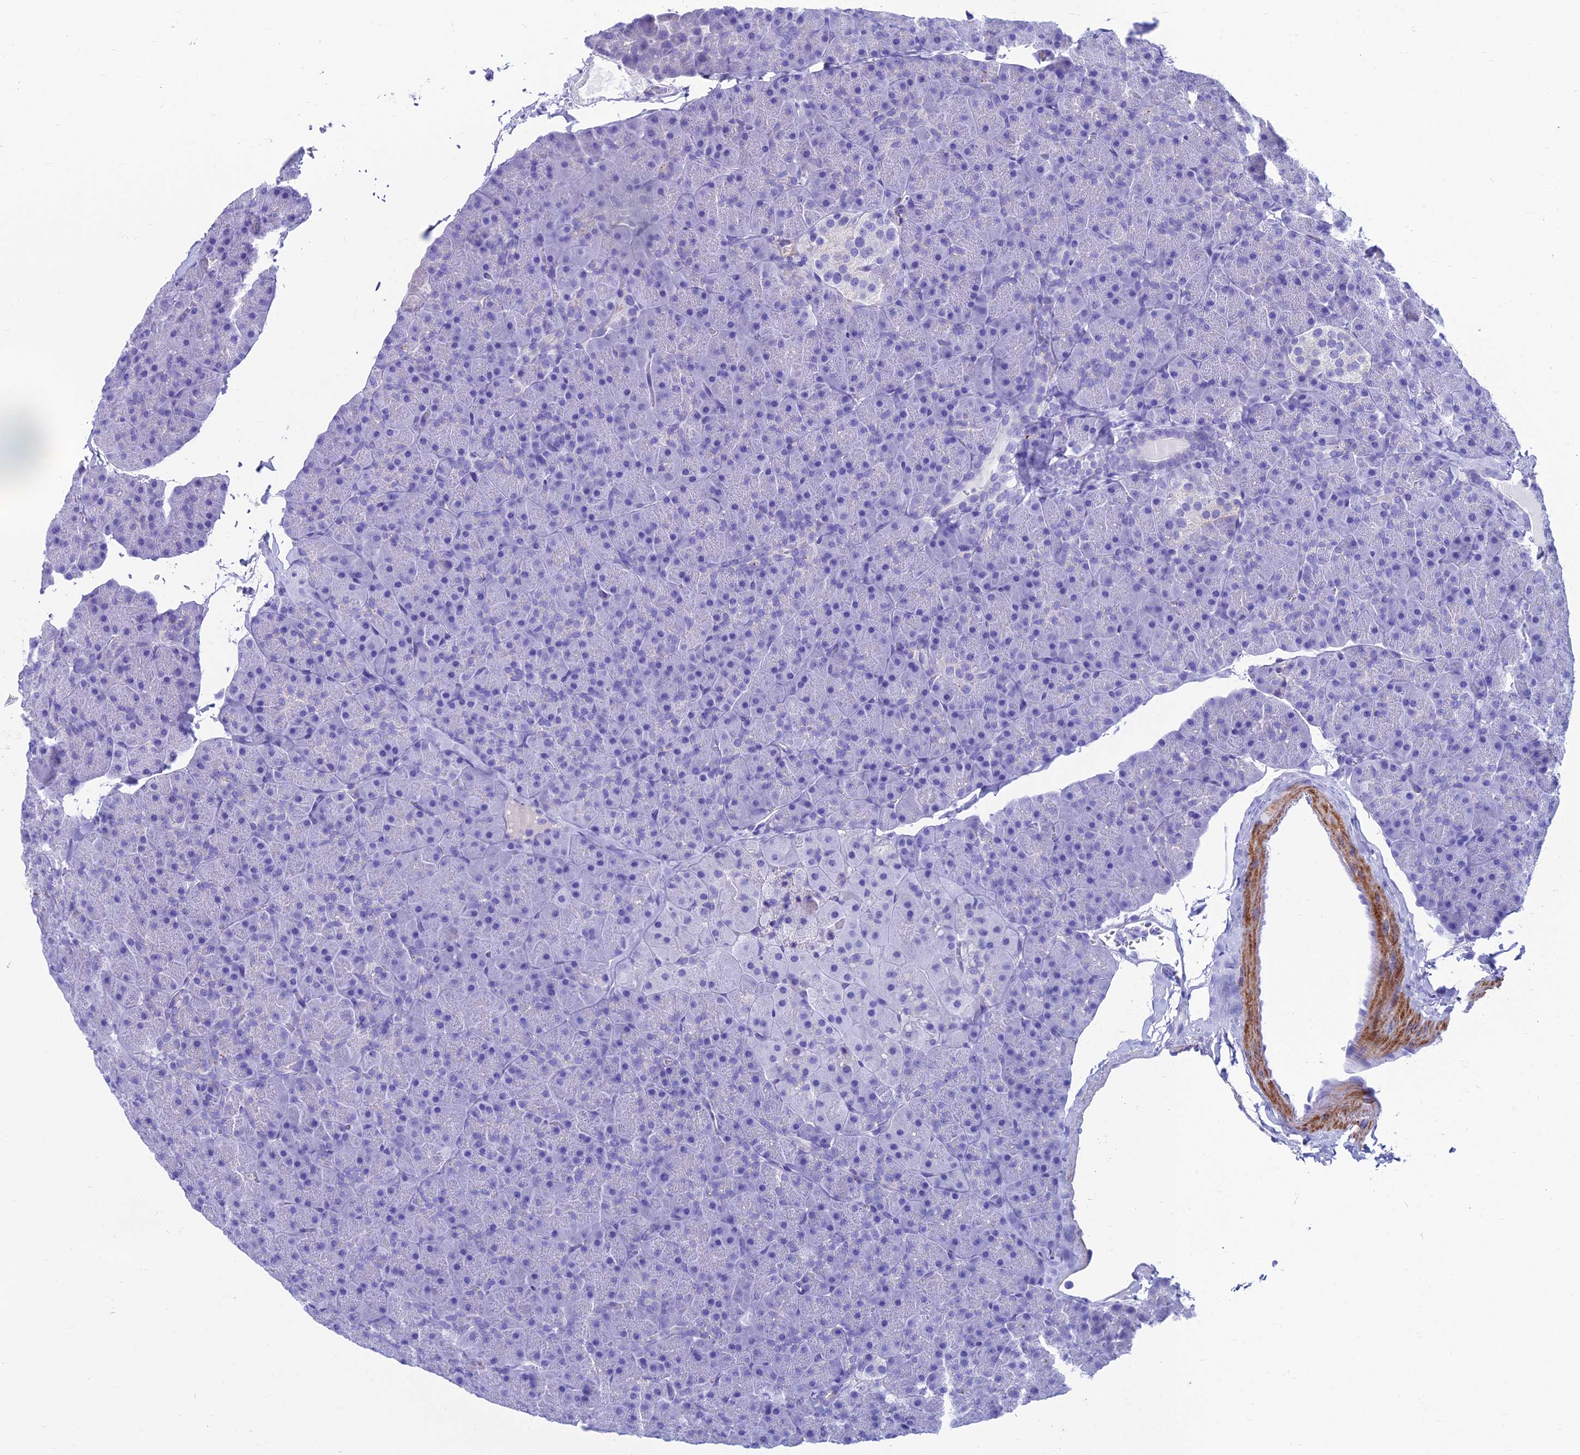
{"staining": {"intensity": "negative", "quantity": "none", "location": "none"}, "tissue": "pancreas", "cell_type": "Exocrine glandular cells", "image_type": "normal", "snomed": [{"axis": "morphology", "description": "Normal tissue, NOS"}, {"axis": "topography", "description": "Pancreas"}], "caption": "Immunohistochemical staining of benign human pancreas demonstrates no significant expression in exocrine glandular cells. (DAB IHC with hematoxylin counter stain).", "gene": "GNG11", "patient": {"sex": "male", "age": 36}}